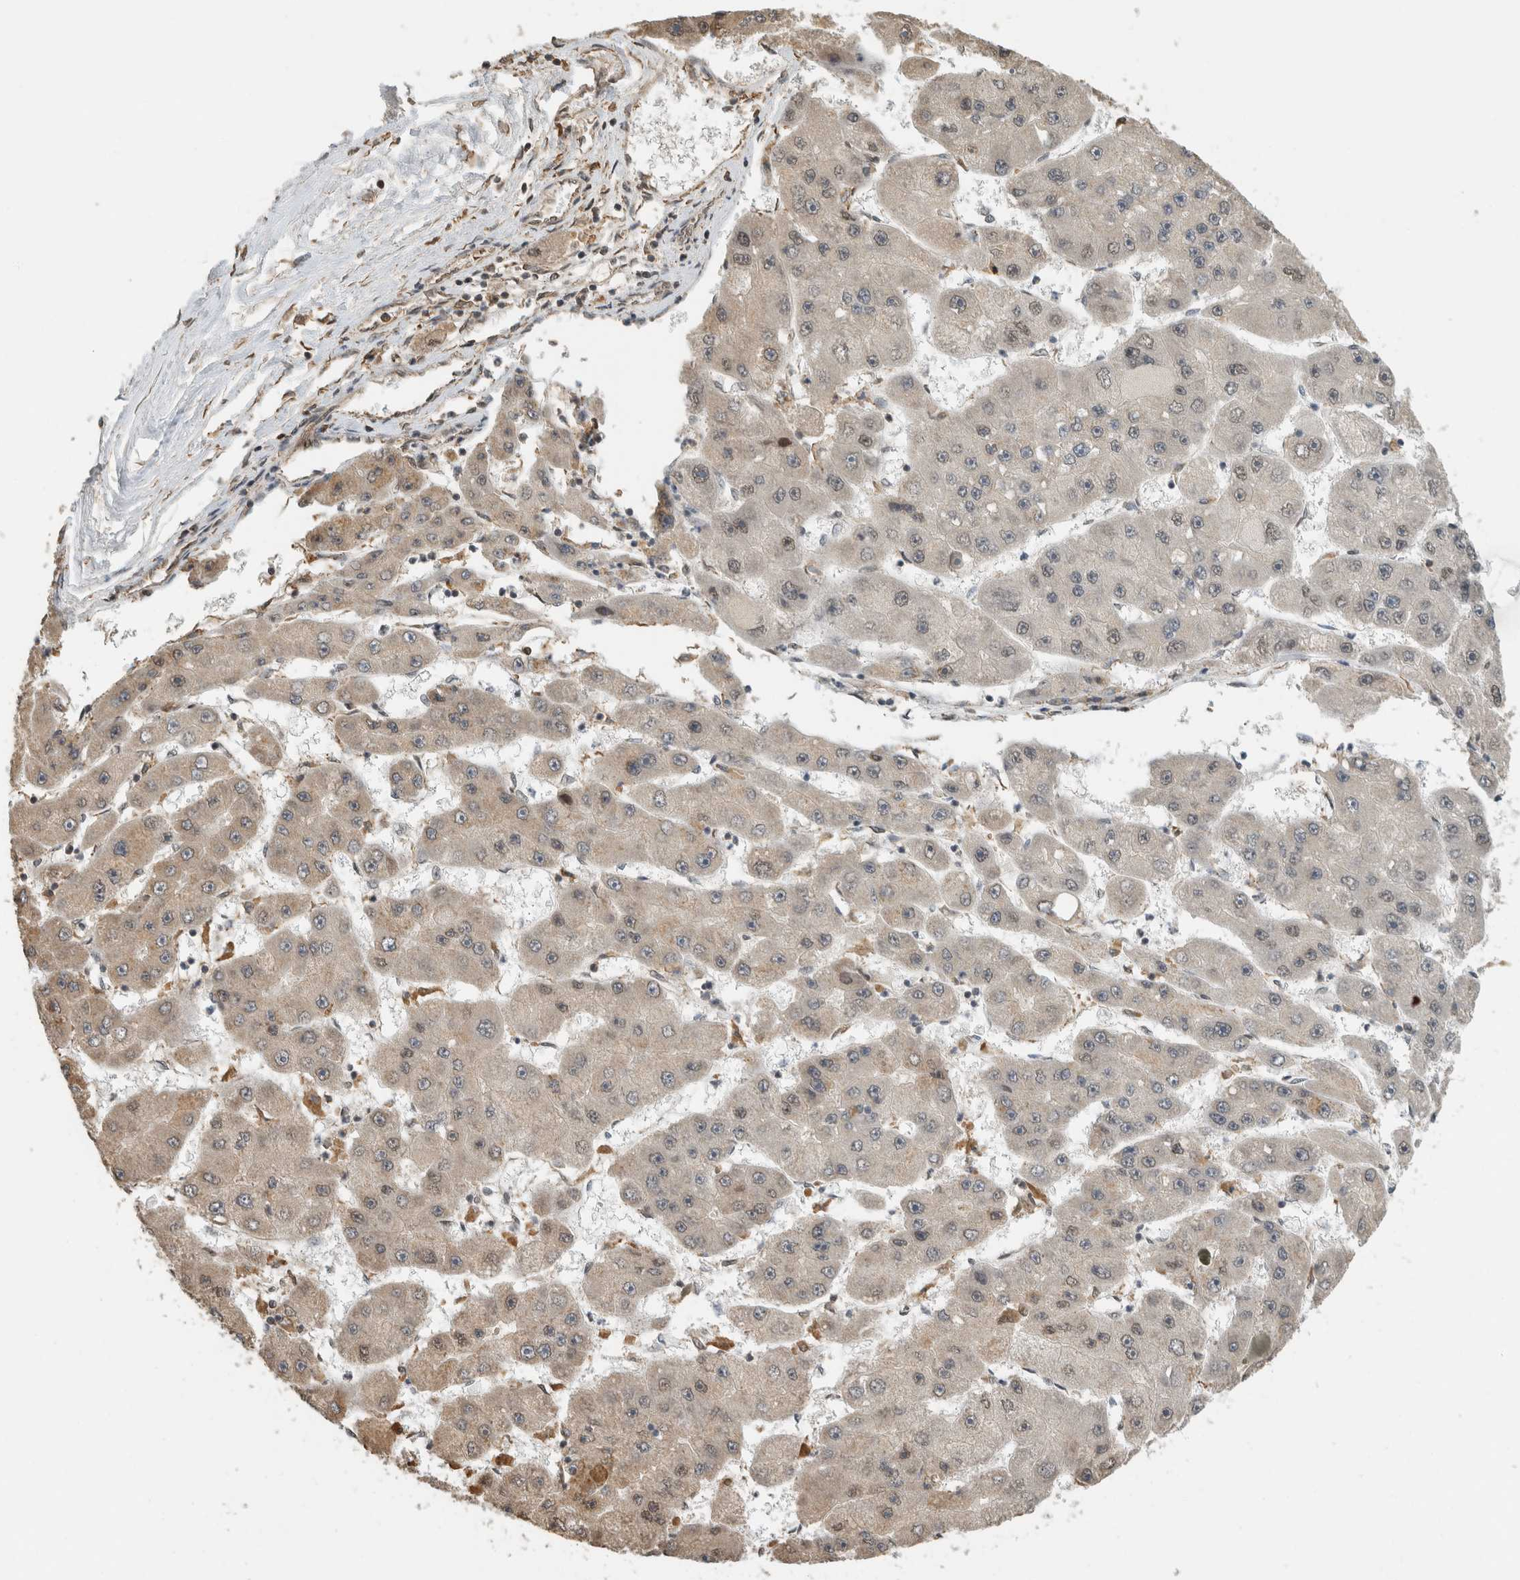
{"staining": {"intensity": "weak", "quantity": "25%-75%", "location": "nuclear"}, "tissue": "liver cancer", "cell_type": "Tumor cells", "image_type": "cancer", "snomed": [{"axis": "morphology", "description": "Carcinoma, Hepatocellular, NOS"}, {"axis": "topography", "description": "Liver"}], "caption": "Protein positivity by IHC exhibits weak nuclear staining in approximately 25%-75% of tumor cells in liver hepatocellular carcinoma. (Brightfield microscopy of DAB IHC at high magnification).", "gene": "C1orf21", "patient": {"sex": "female", "age": 61}}